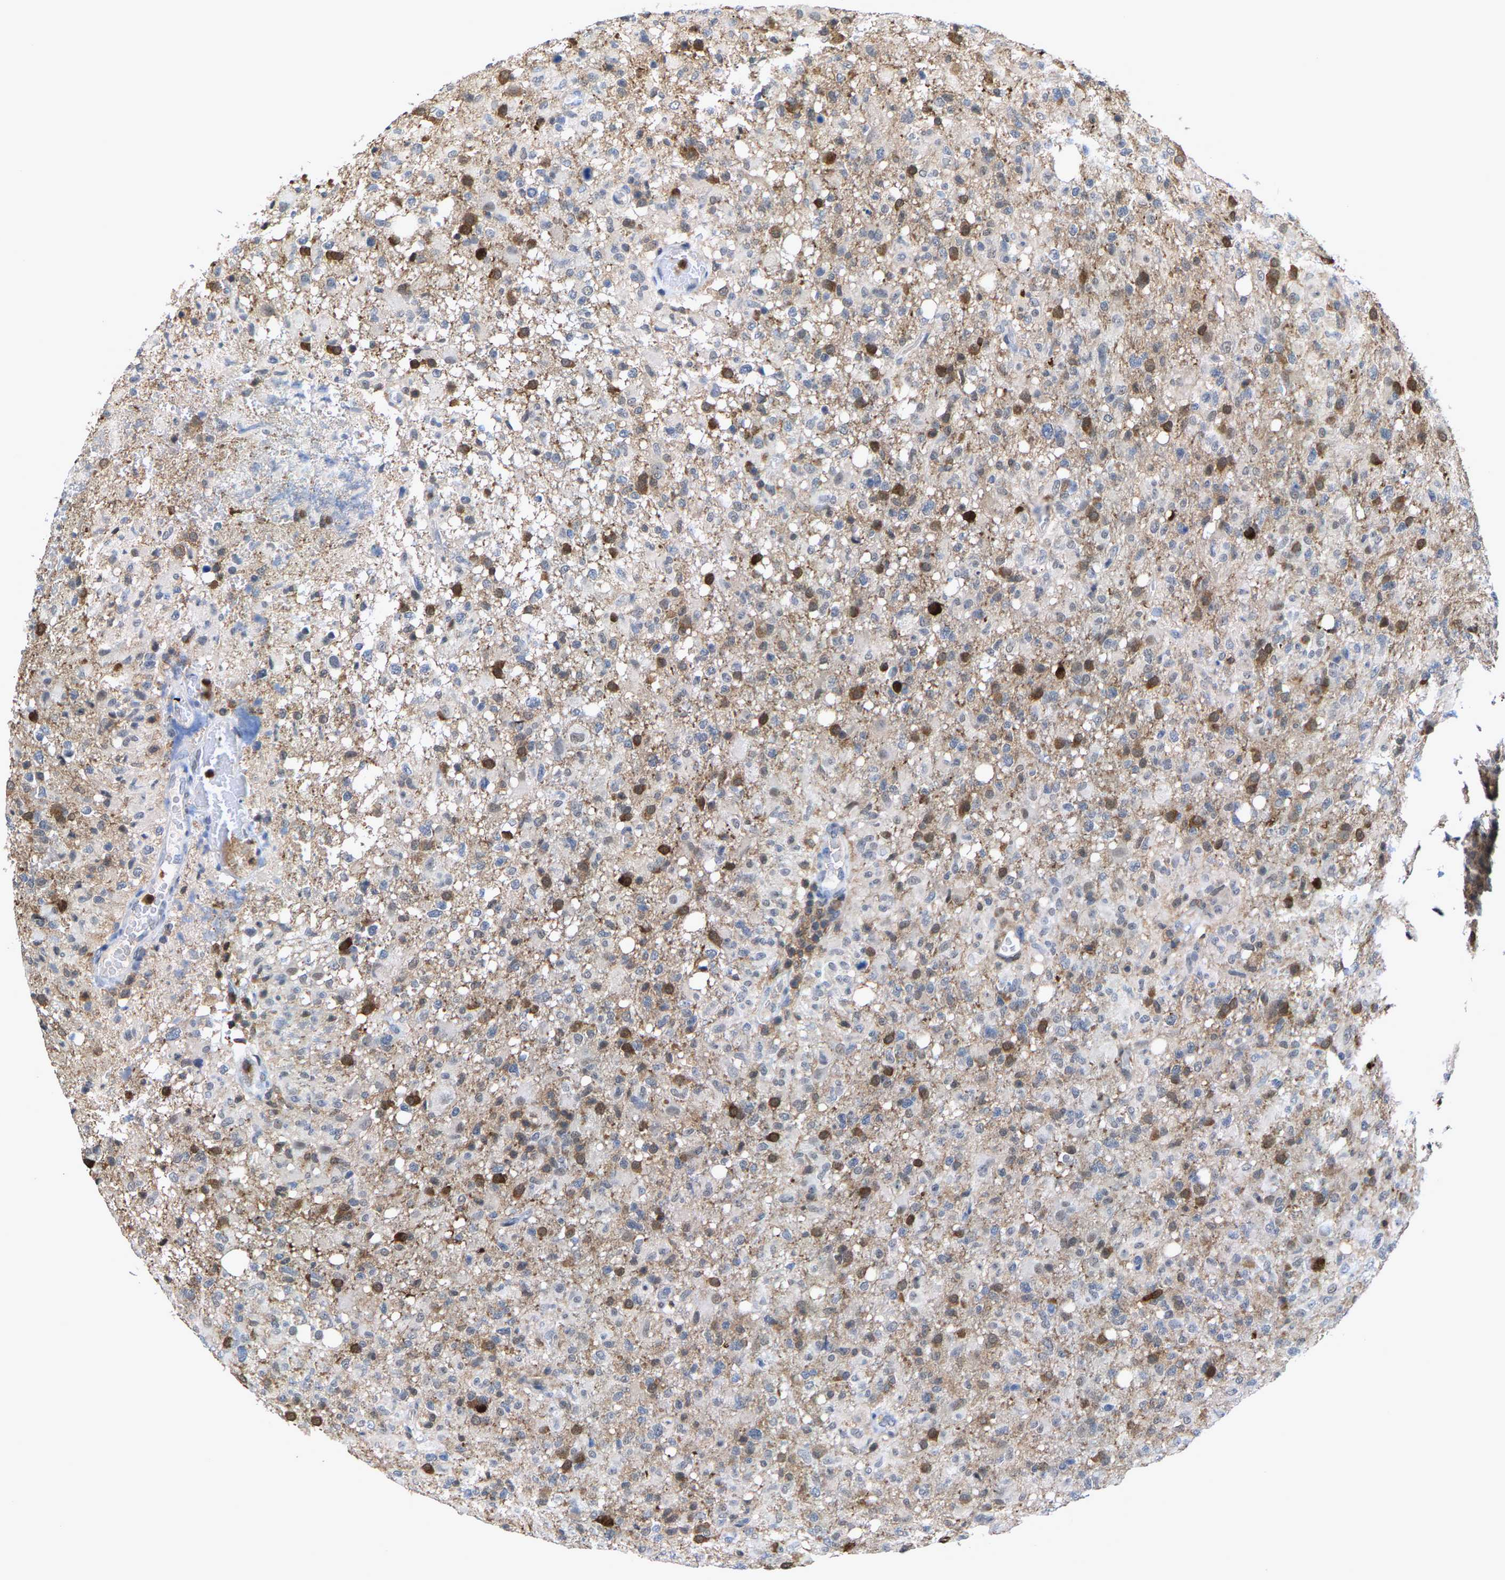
{"staining": {"intensity": "strong", "quantity": "<25%", "location": "cytoplasmic/membranous"}, "tissue": "glioma", "cell_type": "Tumor cells", "image_type": "cancer", "snomed": [{"axis": "morphology", "description": "Glioma, malignant, High grade"}, {"axis": "topography", "description": "Brain"}], "caption": "A brown stain shows strong cytoplasmic/membranous staining of a protein in human malignant glioma (high-grade) tumor cells.", "gene": "FGD3", "patient": {"sex": "female", "age": 57}}